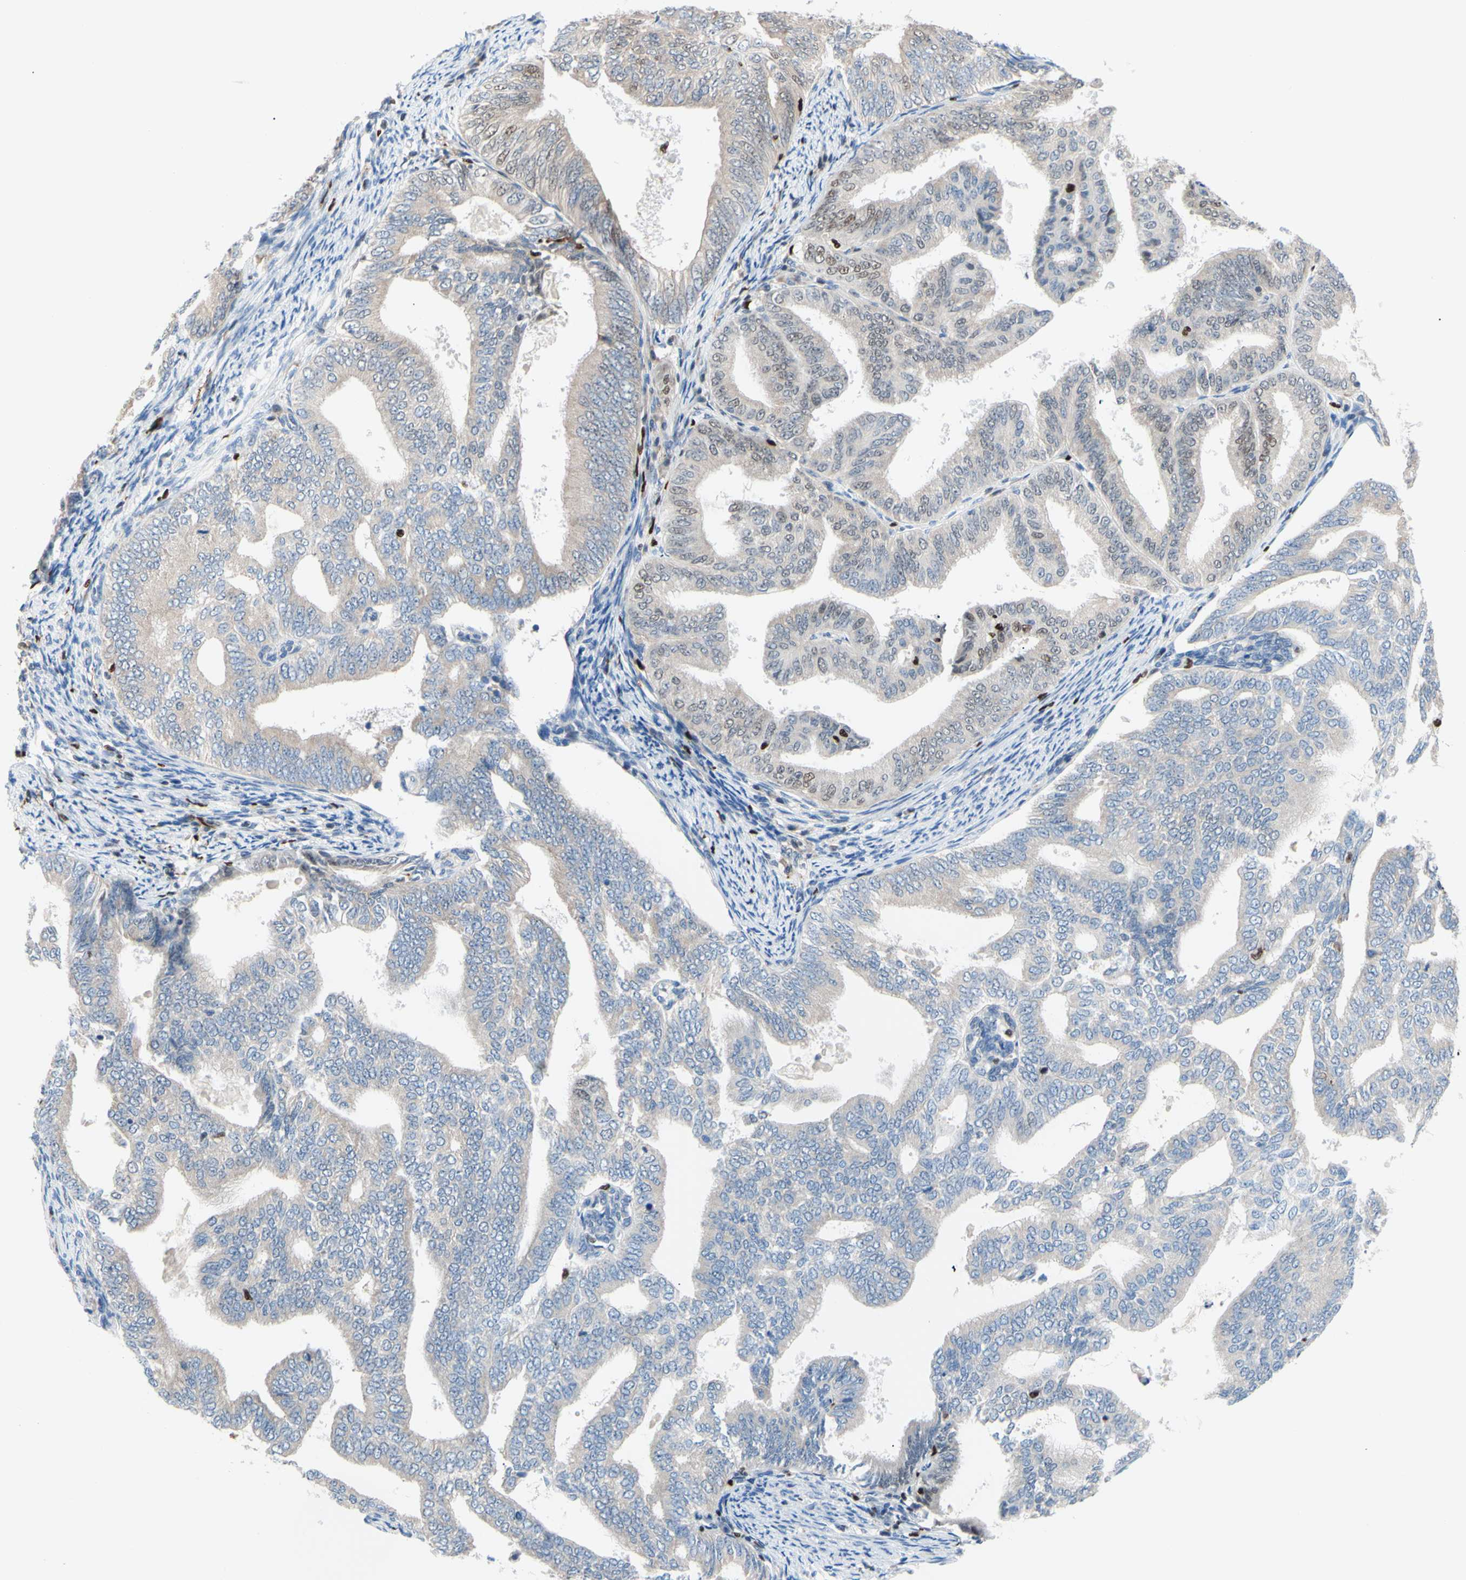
{"staining": {"intensity": "weak", "quantity": ">75%", "location": "cytoplasmic/membranous"}, "tissue": "endometrial cancer", "cell_type": "Tumor cells", "image_type": "cancer", "snomed": [{"axis": "morphology", "description": "Adenocarcinoma, NOS"}, {"axis": "topography", "description": "Endometrium"}], "caption": "Weak cytoplasmic/membranous expression for a protein is present in about >75% of tumor cells of endometrial cancer (adenocarcinoma) using IHC.", "gene": "EED", "patient": {"sex": "female", "age": 58}}